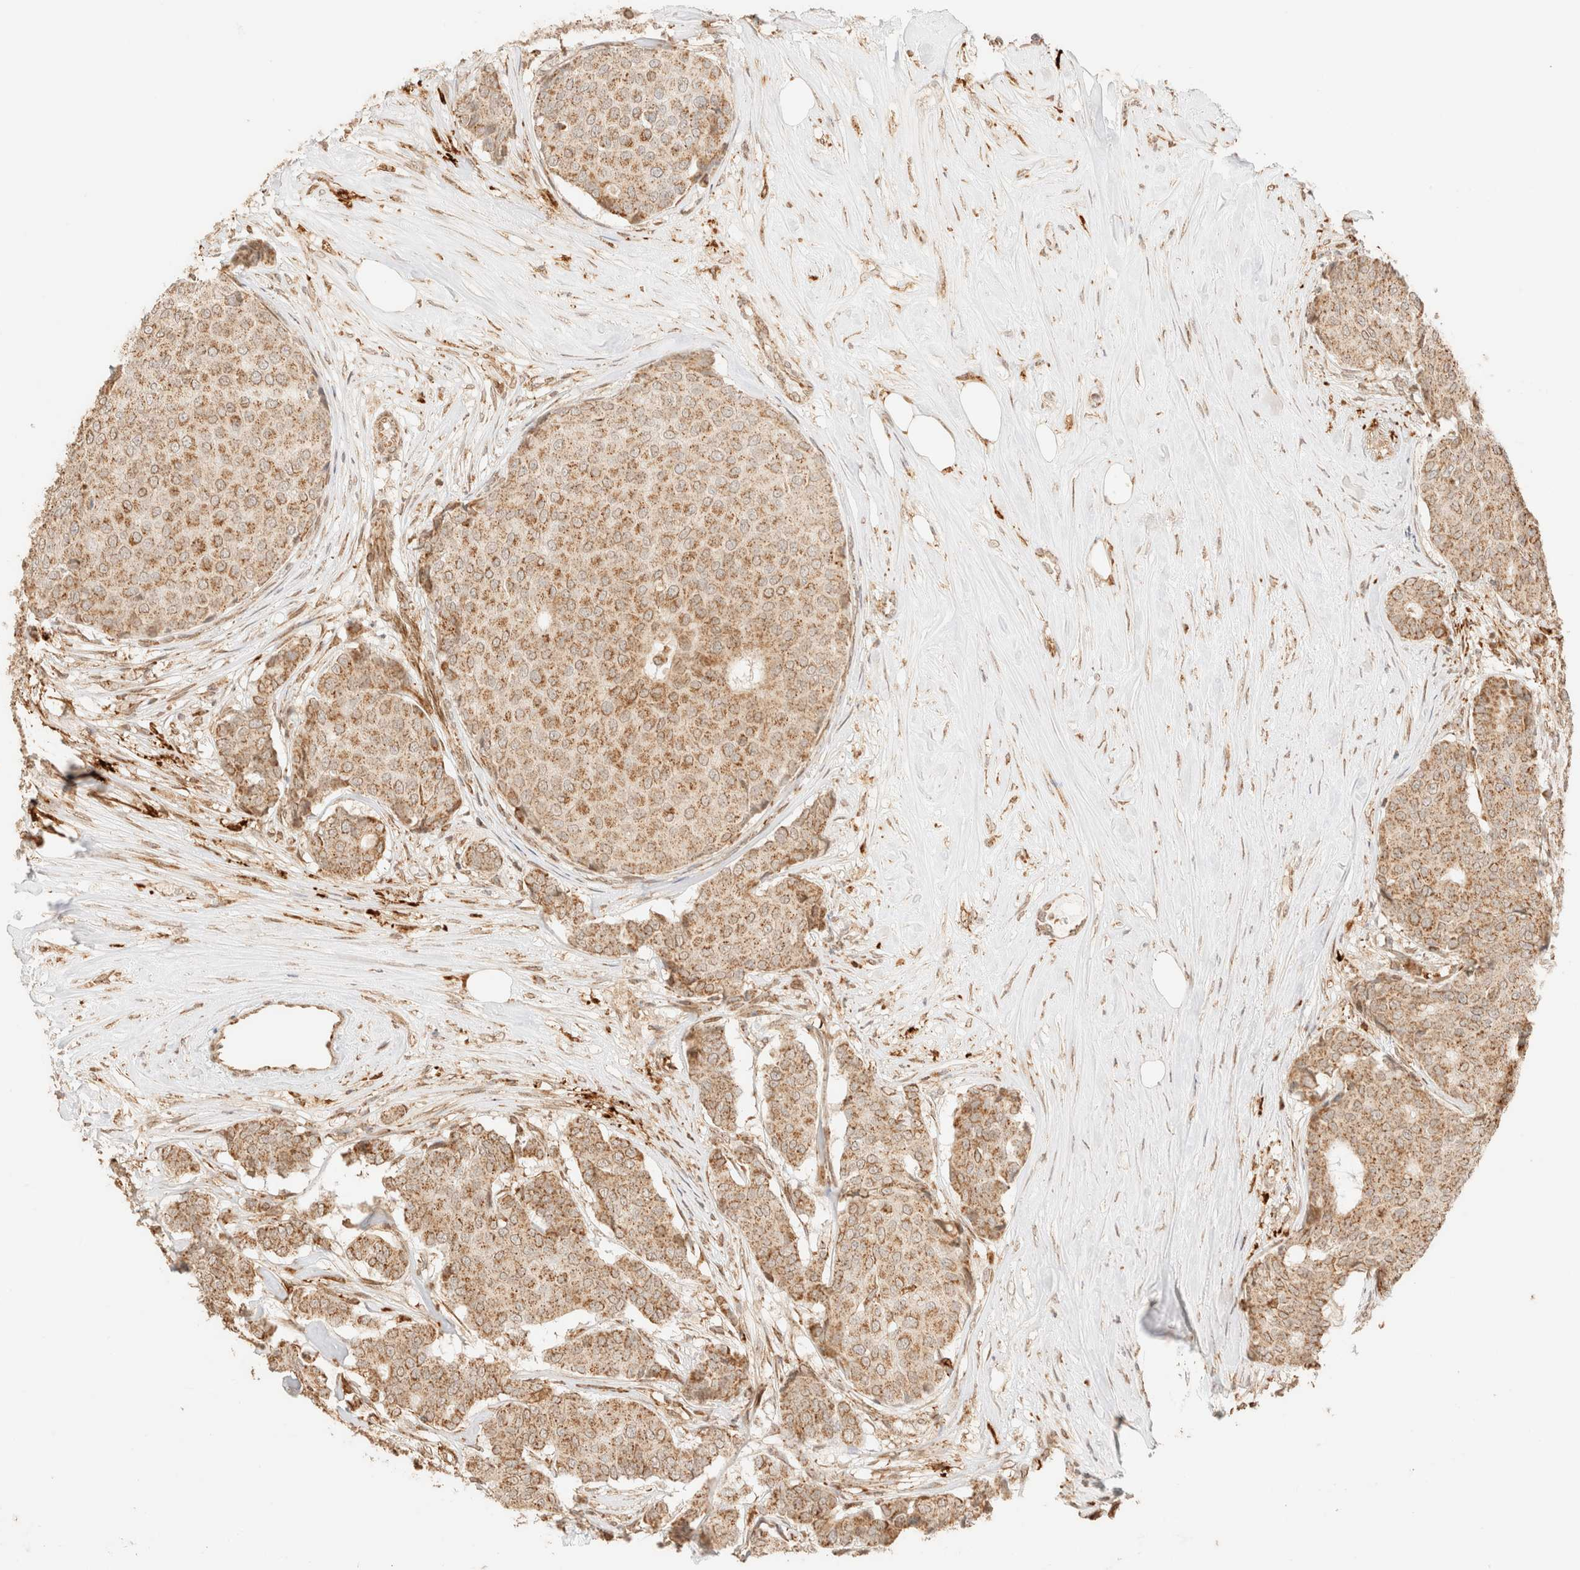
{"staining": {"intensity": "moderate", "quantity": ">75%", "location": "cytoplasmic/membranous"}, "tissue": "breast cancer", "cell_type": "Tumor cells", "image_type": "cancer", "snomed": [{"axis": "morphology", "description": "Duct carcinoma"}, {"axis": "topography", "description": "Breast"}], "caption": "Brown immunohistochemical staining in human intraductal carcinoma (breast) demonstrates moderate cytoplasmic/membranous expression in about >75% of tumor cells.", "gene": "TACO1", "patient": {"sex": "female", "age": 75}}